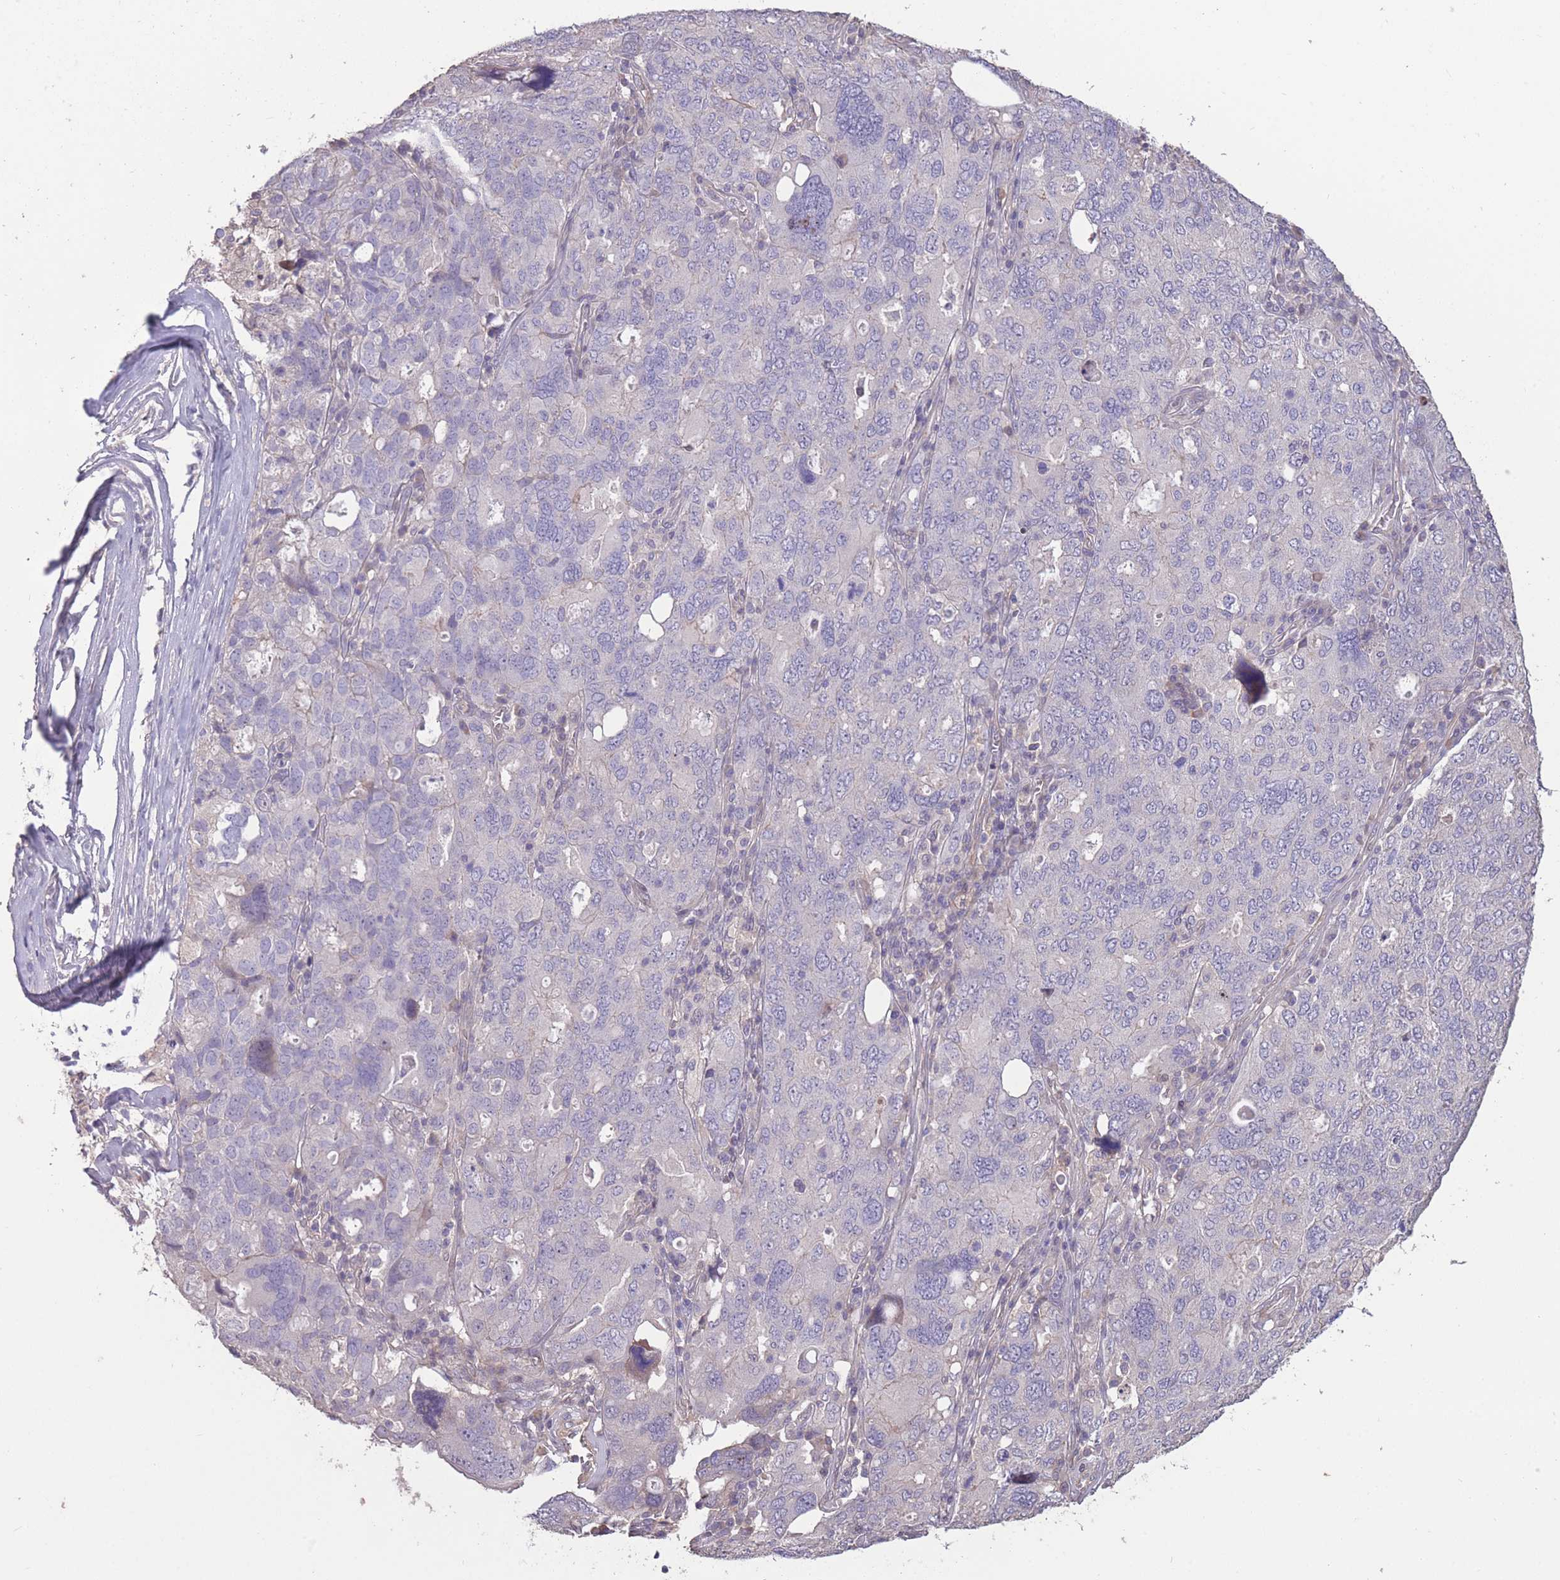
{"staining": {"intensity": "negative", "quantity": "none", "location": "none"}, "tissue": "ovarian cancer", "cell_type": "Tumor cells", "image_type": "cancer", "snomed": [{"axis": "morphology", "description": "Carcinoma, endometroid"}, {"axis": "topography", "description": "Ovary"}], "caption": "Image shows no significant protein staining in tumor cells of ovarian endometroid carcinoma. (Brightfield microscopy of DAB (3,3'-diaminobenzidine) IHC at high magnification).", "gene": "RSPH10B", "patient": {"sex": "female", "age": 62}}